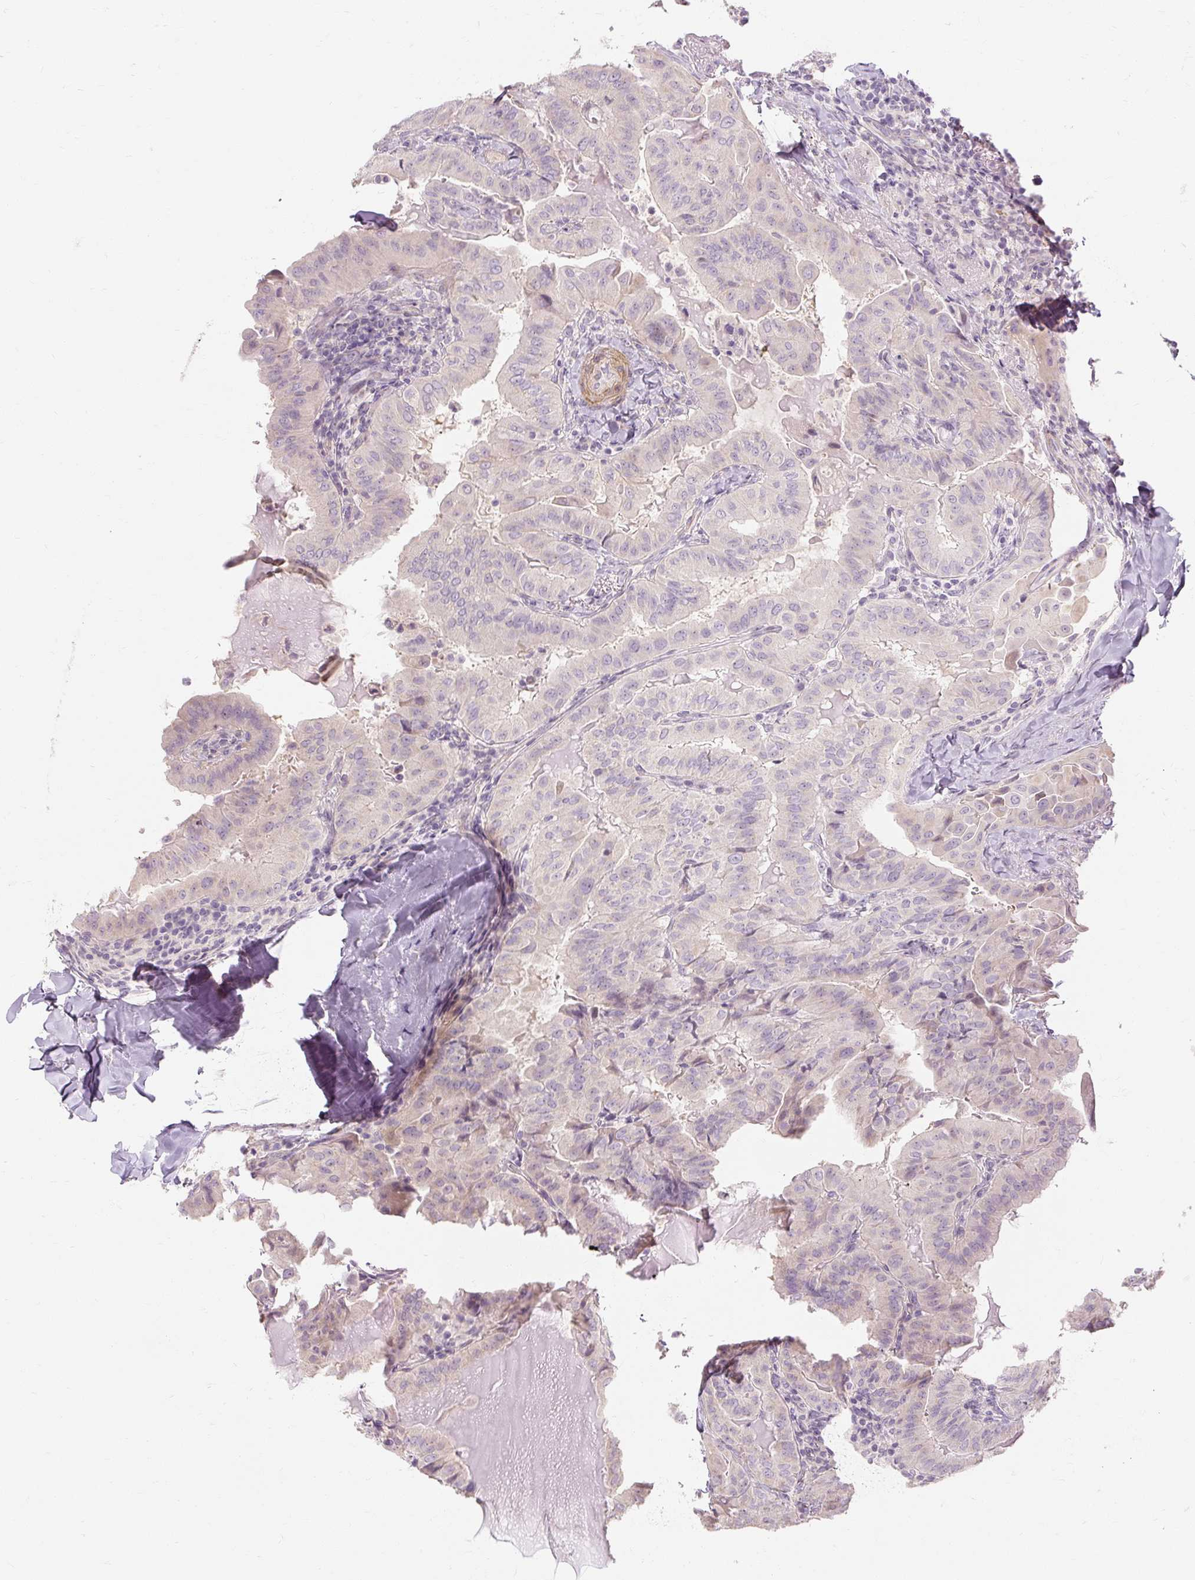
{"staining": {"intensity": "weak", "quantity": "<25%", "location": "cytoplasmic/membranous"}, "tissue": "thyroid cancer", "cell_type": "Tumor cells", "image_type": "cancer", "snomed": [{"axis": "morphology", "description": "Papillary adenocarcinoma, NOS"}, {"axis": "topography", "description": "Thyroid gland"}], "caption": "This is a histopathology image of IHC staining of thyroid papillary adenocarcinoma, which shows no staining in tumor cells.", "gene": "CAPN3", "patient": {"sex": "female", "age": 68}}